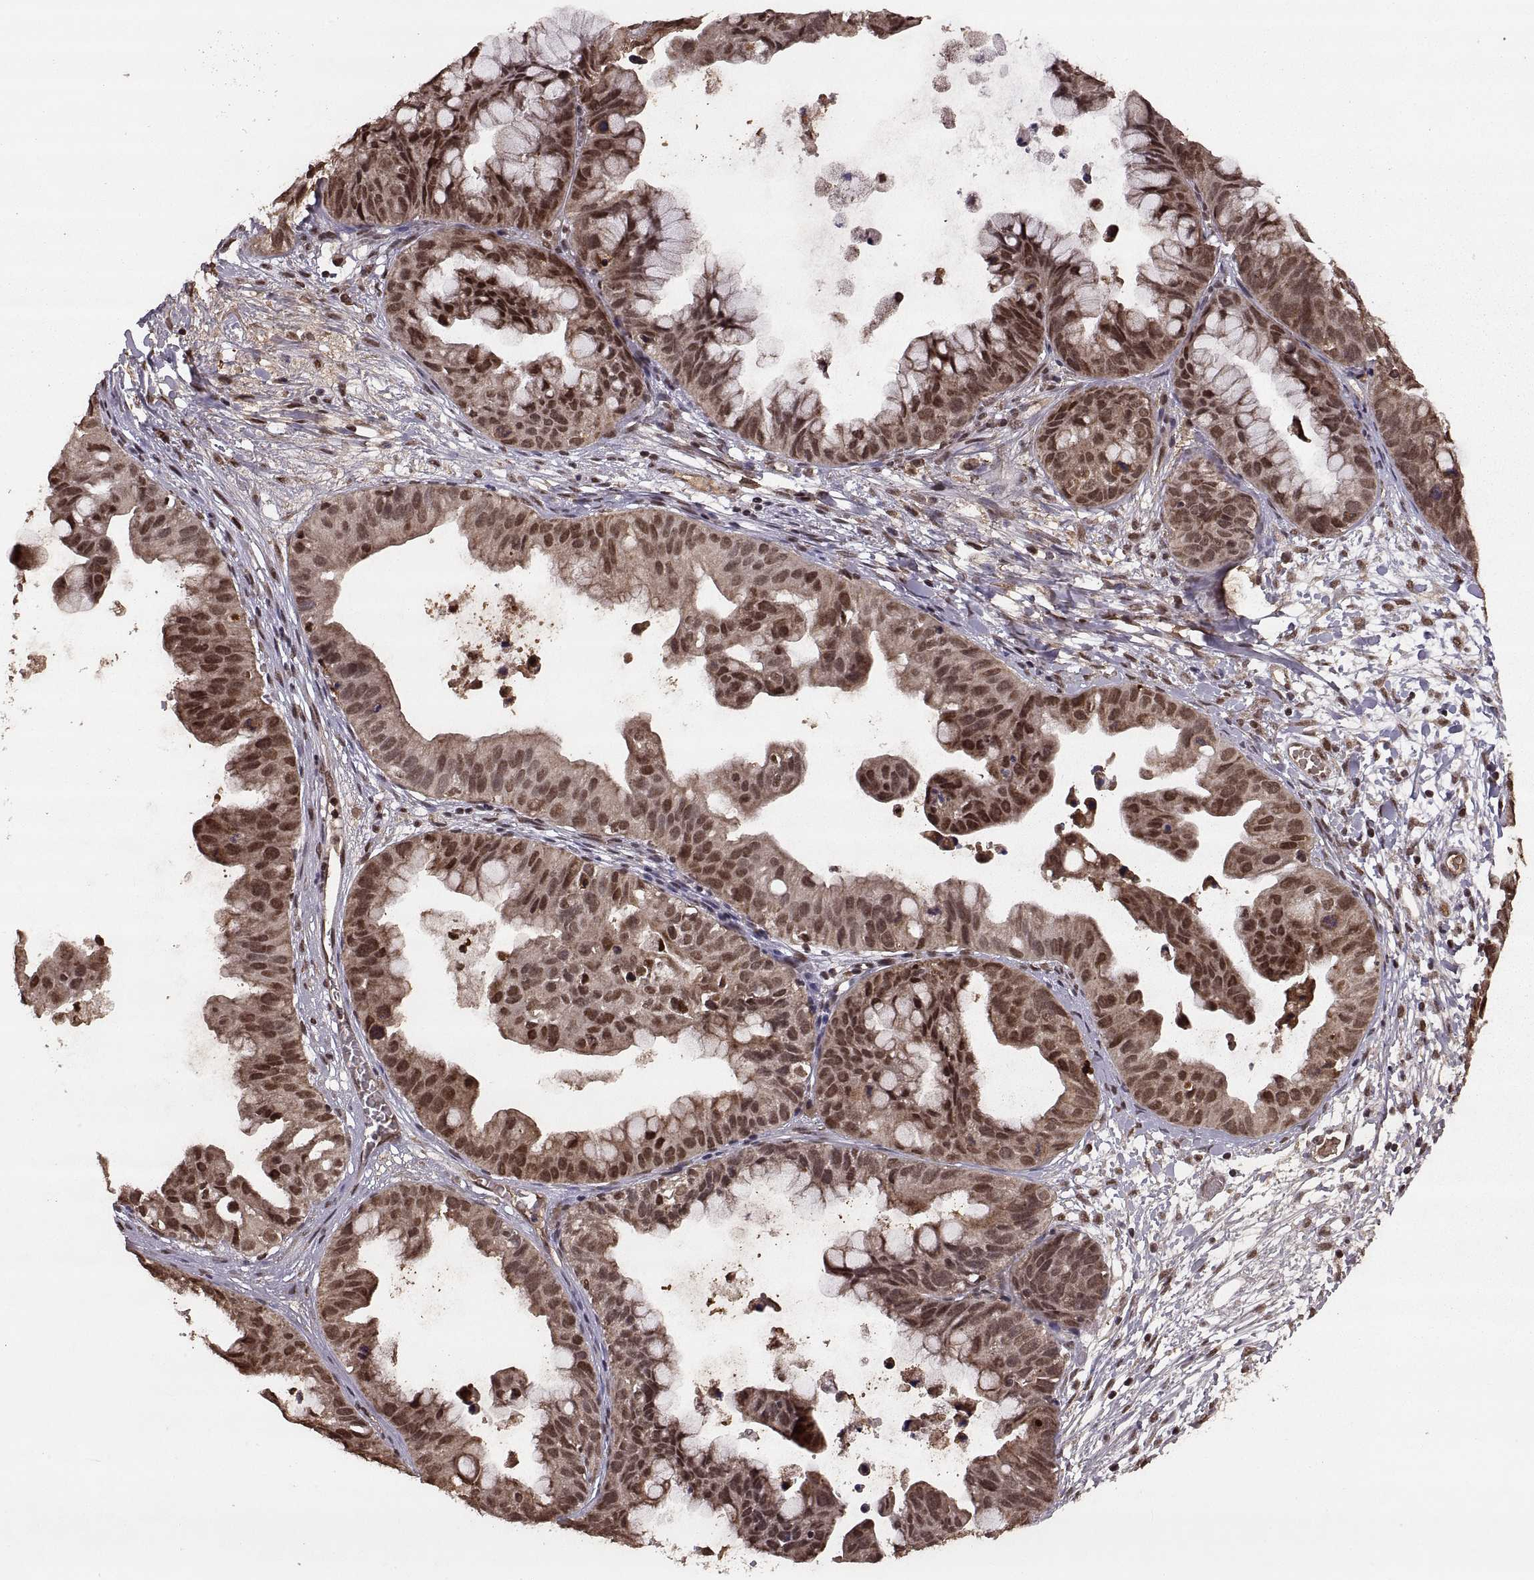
{"staining": {"intensity": "moderate", "quantity": ">75%", "location": "cytoplasmic/membranous,nuclear"}, "tissue": "ovarian cancer", "cell_type": "Tumor cells", "image_type": "cancer", "snomed": [{"axis": "morphology", "description": "Cystadenocarcinoma, mucinous, NOS"}, {"axis": "topography", "description": "Ovary"}], "caption": "Mucinous cystadenocarcinoma (ovarian) was stained to show a protein in brown. There is medium levels of moderate cytoplasmic/membranous and nuclear staining in approximately >75% of tumor cells.", "gene": "RFT1", "patient": {"sex": "female", "age": 76}}